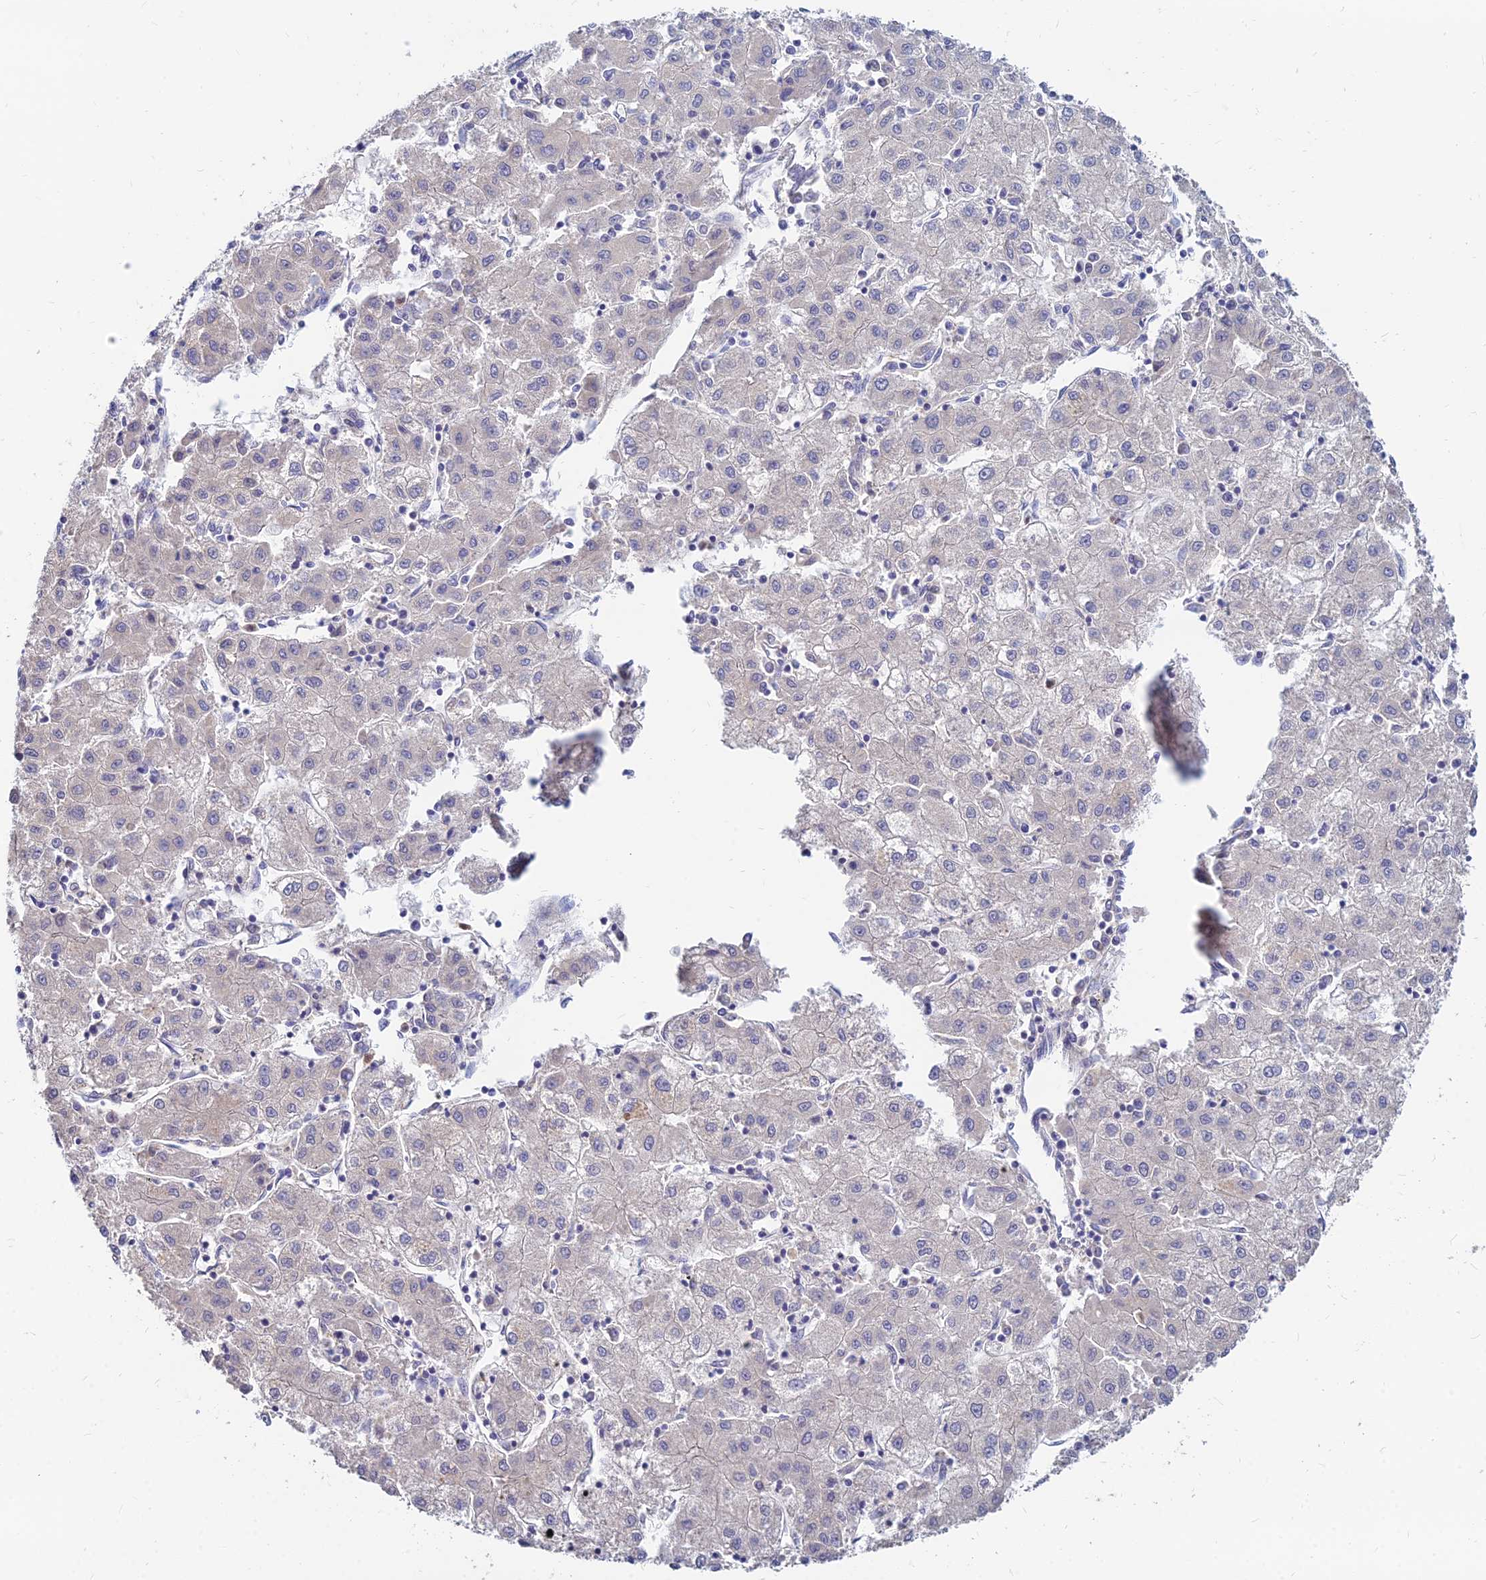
{"staining": {"intensity": "negative", "quantity": "none", "location": "none"}, "tissue": "liver cancer", "cell_type": "Tumor cells", "image_type": "cancer", "snomed": [{"axis": "morphology", "description": "Carcinoma, Hepatocellular, NOS"}, {"axis": "topography", "description": "Liver"}], "caption": "Liver hepatocellular carcinoma stained for a protein using immunohistochemistry (IHC) reveals no staining tumor cells.", "gene": "GOLGA6D", "patient": {"sex": "male", "age": 72}}